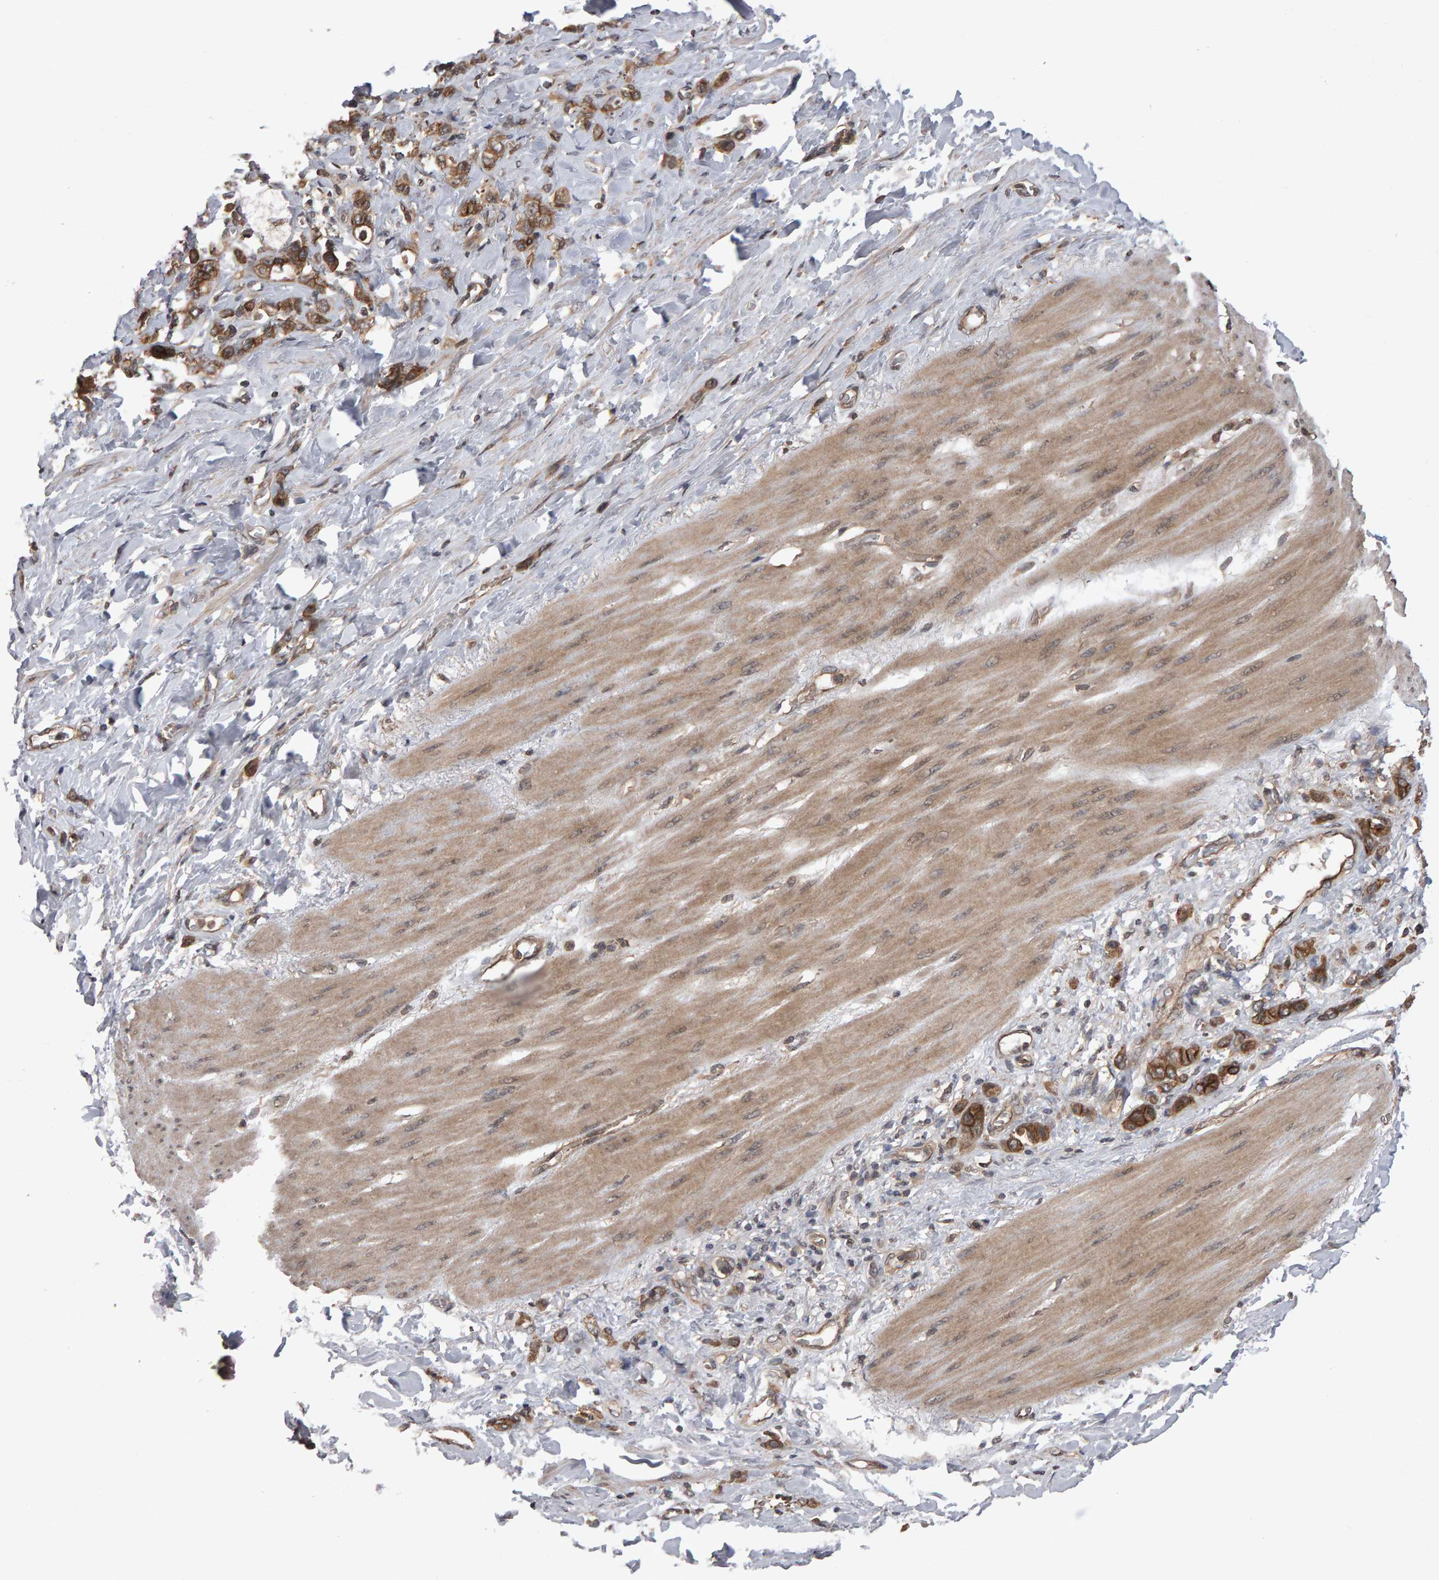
{"staining": {"intensity": "moderate", "quantity": ">75%", "location": "cytoplasmic/membranous"}, "tissue": "stomach cancer", "cell_type": "Tumor cells", "image_type": "cancer", "snomed": [{"axis": "morphology", "description": "Normal tissue, NOS"}, {"axis": "morphology", "description": "Adenocarcinoma, NOS"}, {"axis": "topography", "description": "Stomach"}], "caption": "IHC photomicrograph of stomach cancer (adenocarcinoma) stained for a protein (brown), which displays medium levels of moderate cytoplasmic/membranous staining in about >75% of tumor cells.", "gene": "SCRIB", "patient": {"sex": "male", "age": 82}}